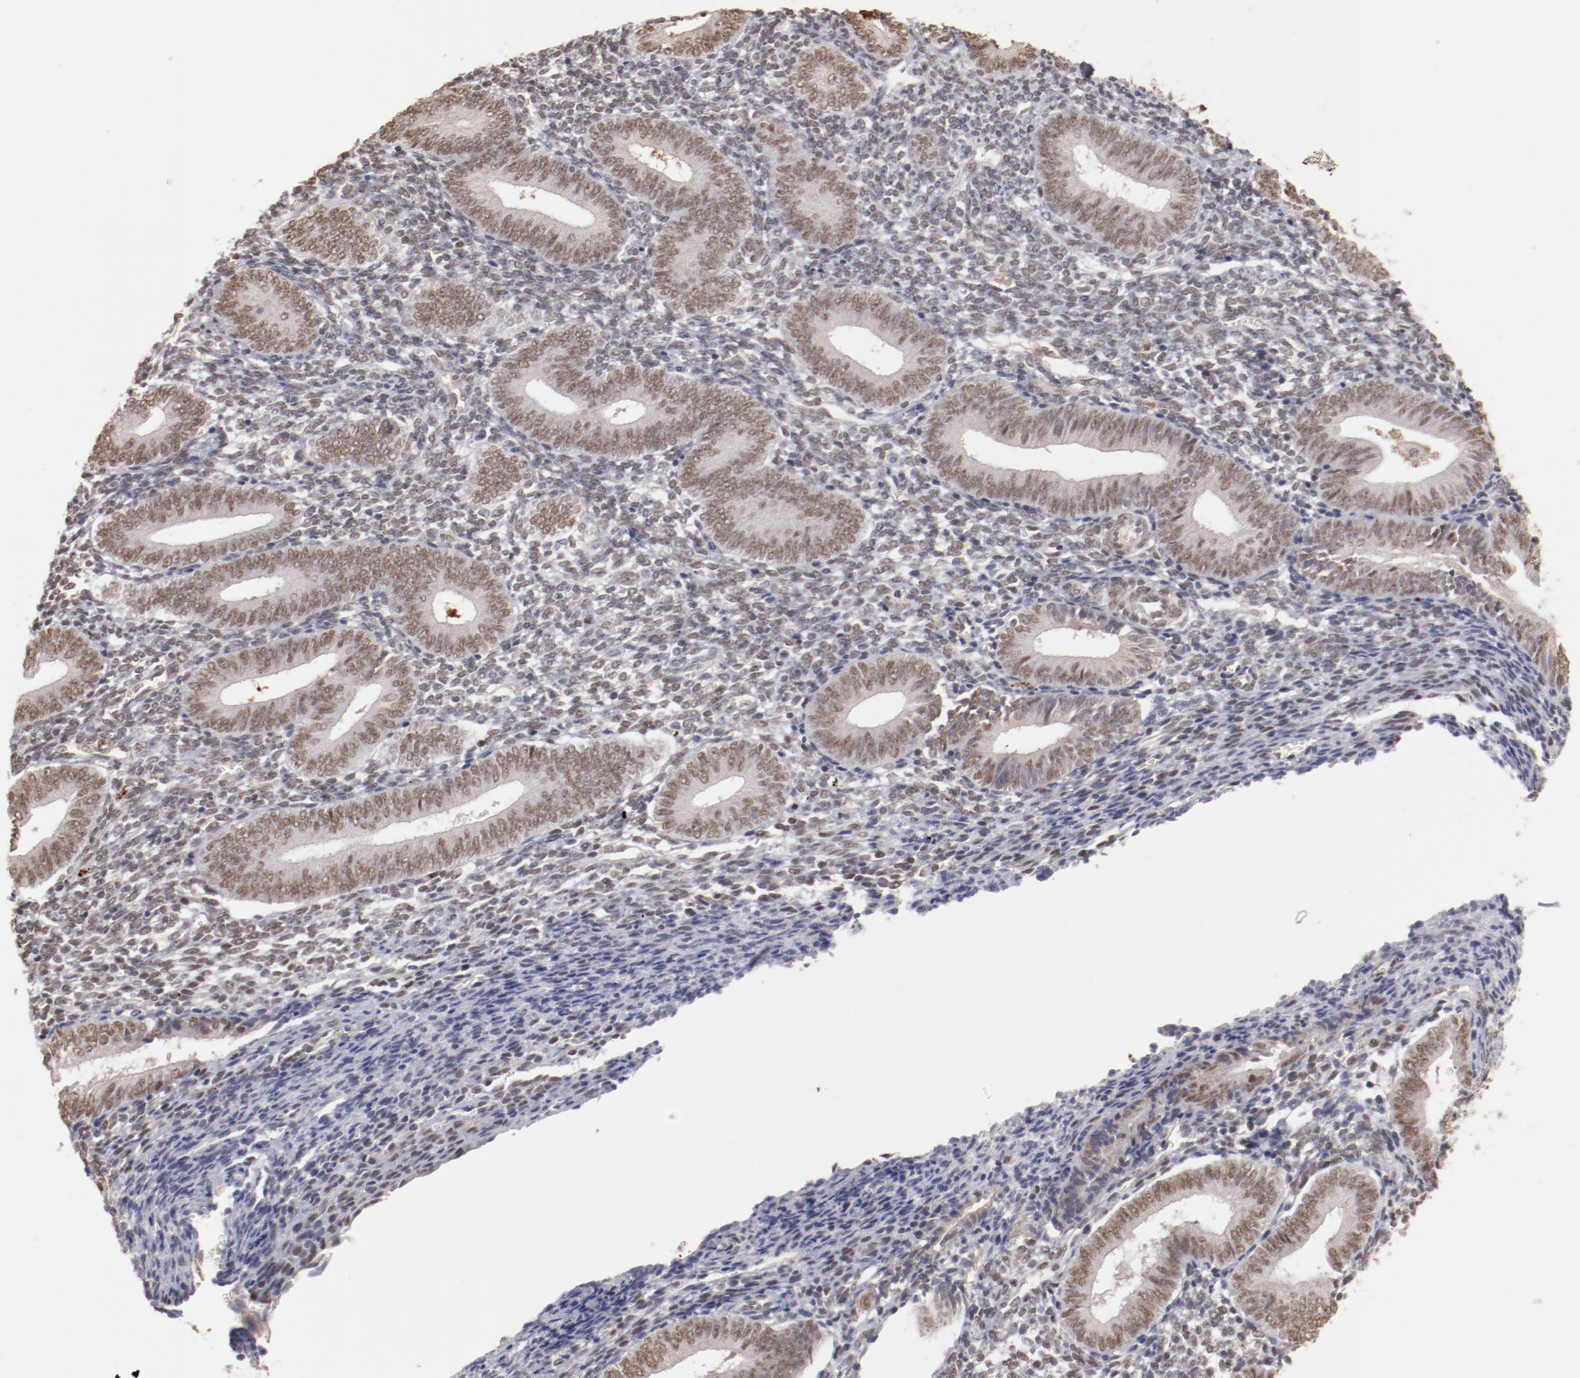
{"staining": {"intensity": "weak", "quantity": "25%-75%", "location": "nuclear"}, "tissue": "endometrium", "cell_type": "Cells in endometrial stroma", "image_type": "normal", "snomed": [{"axis": "morphology", "description": "Normal tissue, NOS"}, {"axis": "topography", "description": "Uterus"}, {"axis": "topography", "description": "Endometrium"}], "caption": "Immunohistochemical staining of benign human endometrium shows 25%-75% levels of weak nuclear protein expression in approximately 25%-75% of cells in endometrial stroma.", "gene": "NFE2", "patient": {"sex": "female", "age": 33}}